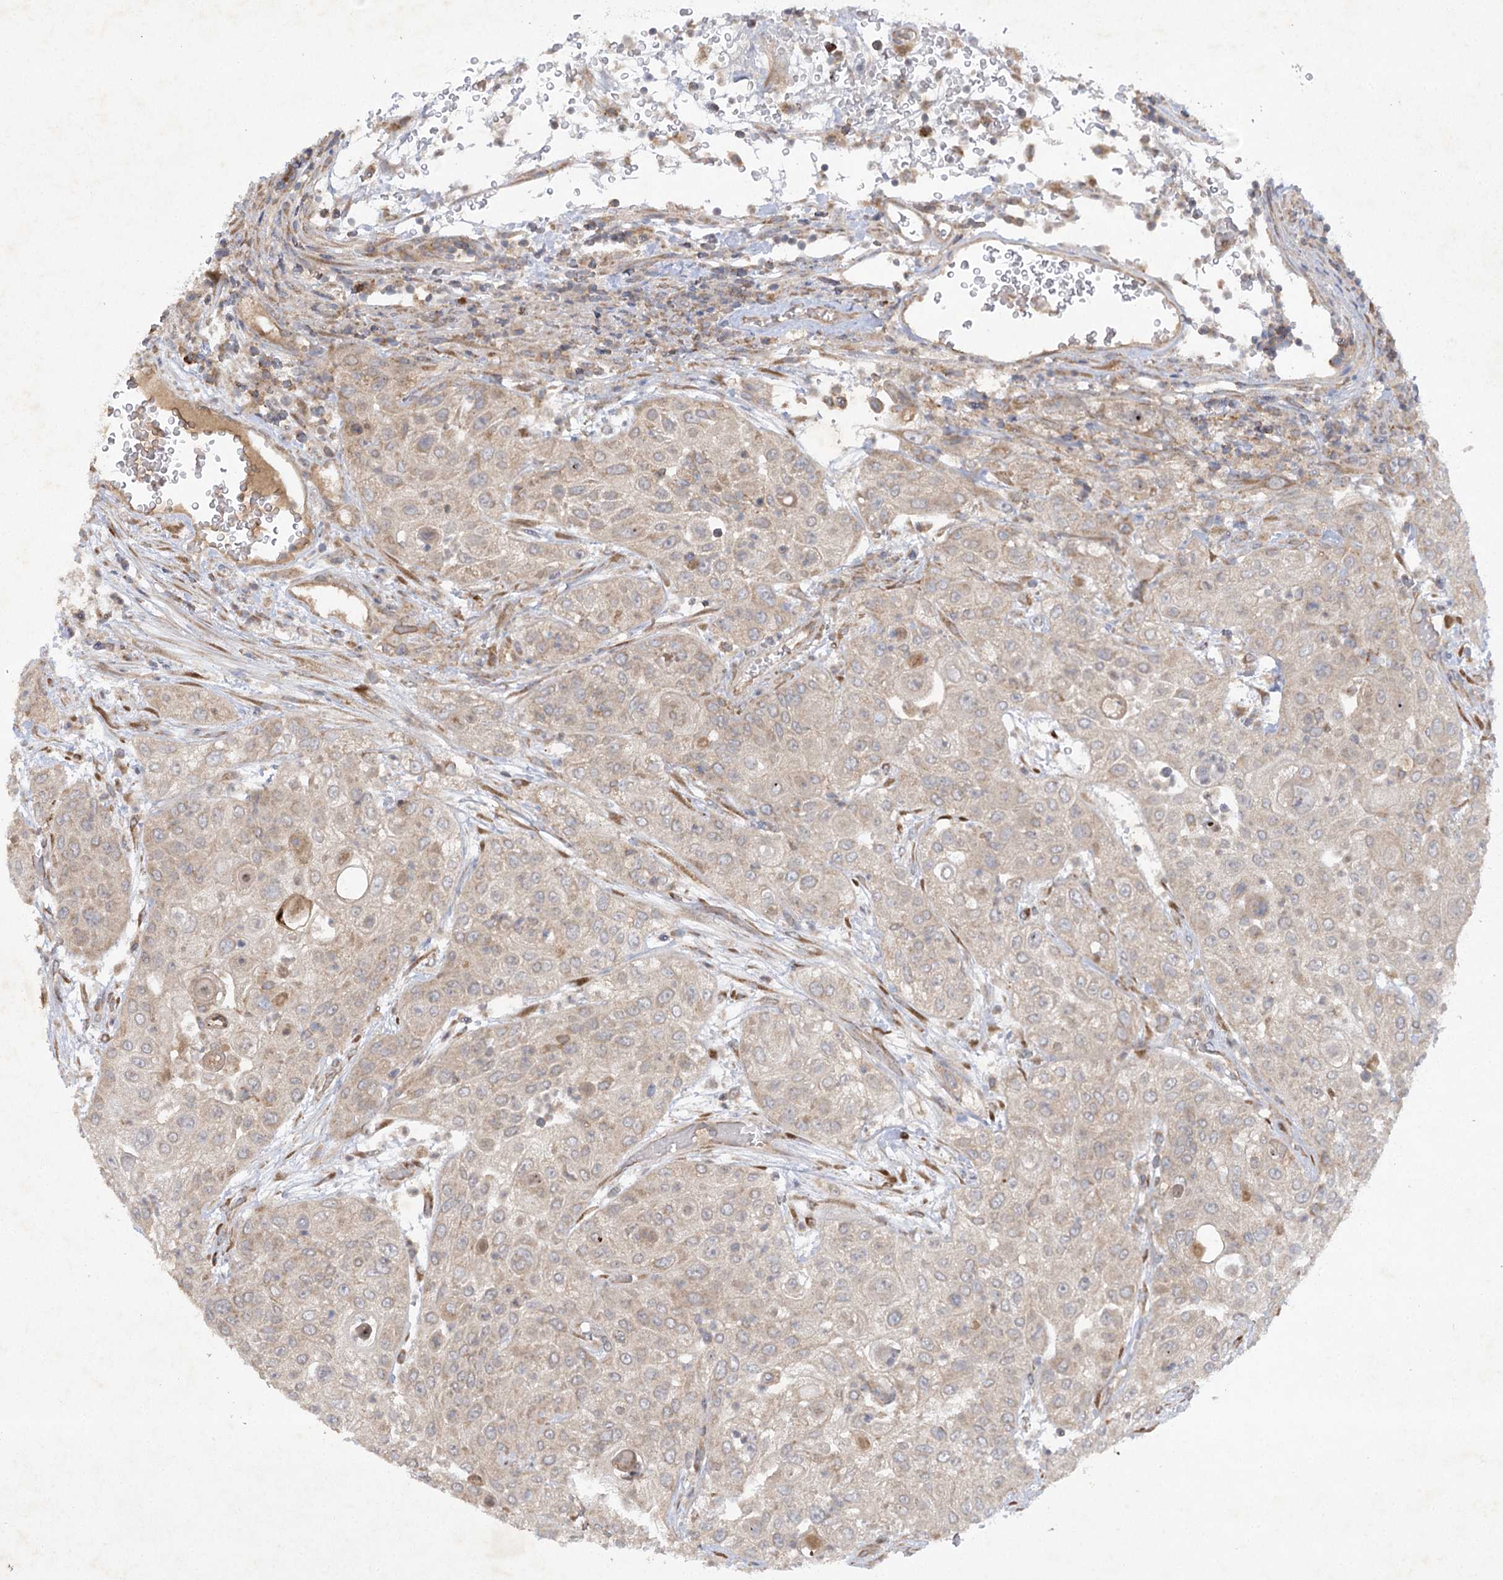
{"staining": {"intensity": "weak", "quantity": "25%-75%", "location": "cytoplasmic/membranous"}, "tissue": "urothelial cancer", "cell_type": "Tumor cells", "image_type": "cancer", "snomed": [{"axis": "morphology", "description": "Urothelial carcinoma, High grade"}, {"axis": "topography", "description": "Urinary bladder"}], "caption": "Urothelial carcinoma (high-grade) stained with DAB (3,3'-diaminobenzidine) immunohistochemistry demonstrates low levels of weak cytoplasmic/membranous expression in about 25%-75% of tumor cells.", "gene": "TRAF3IP1", "patient": {"sex": "female", "age": 79}}